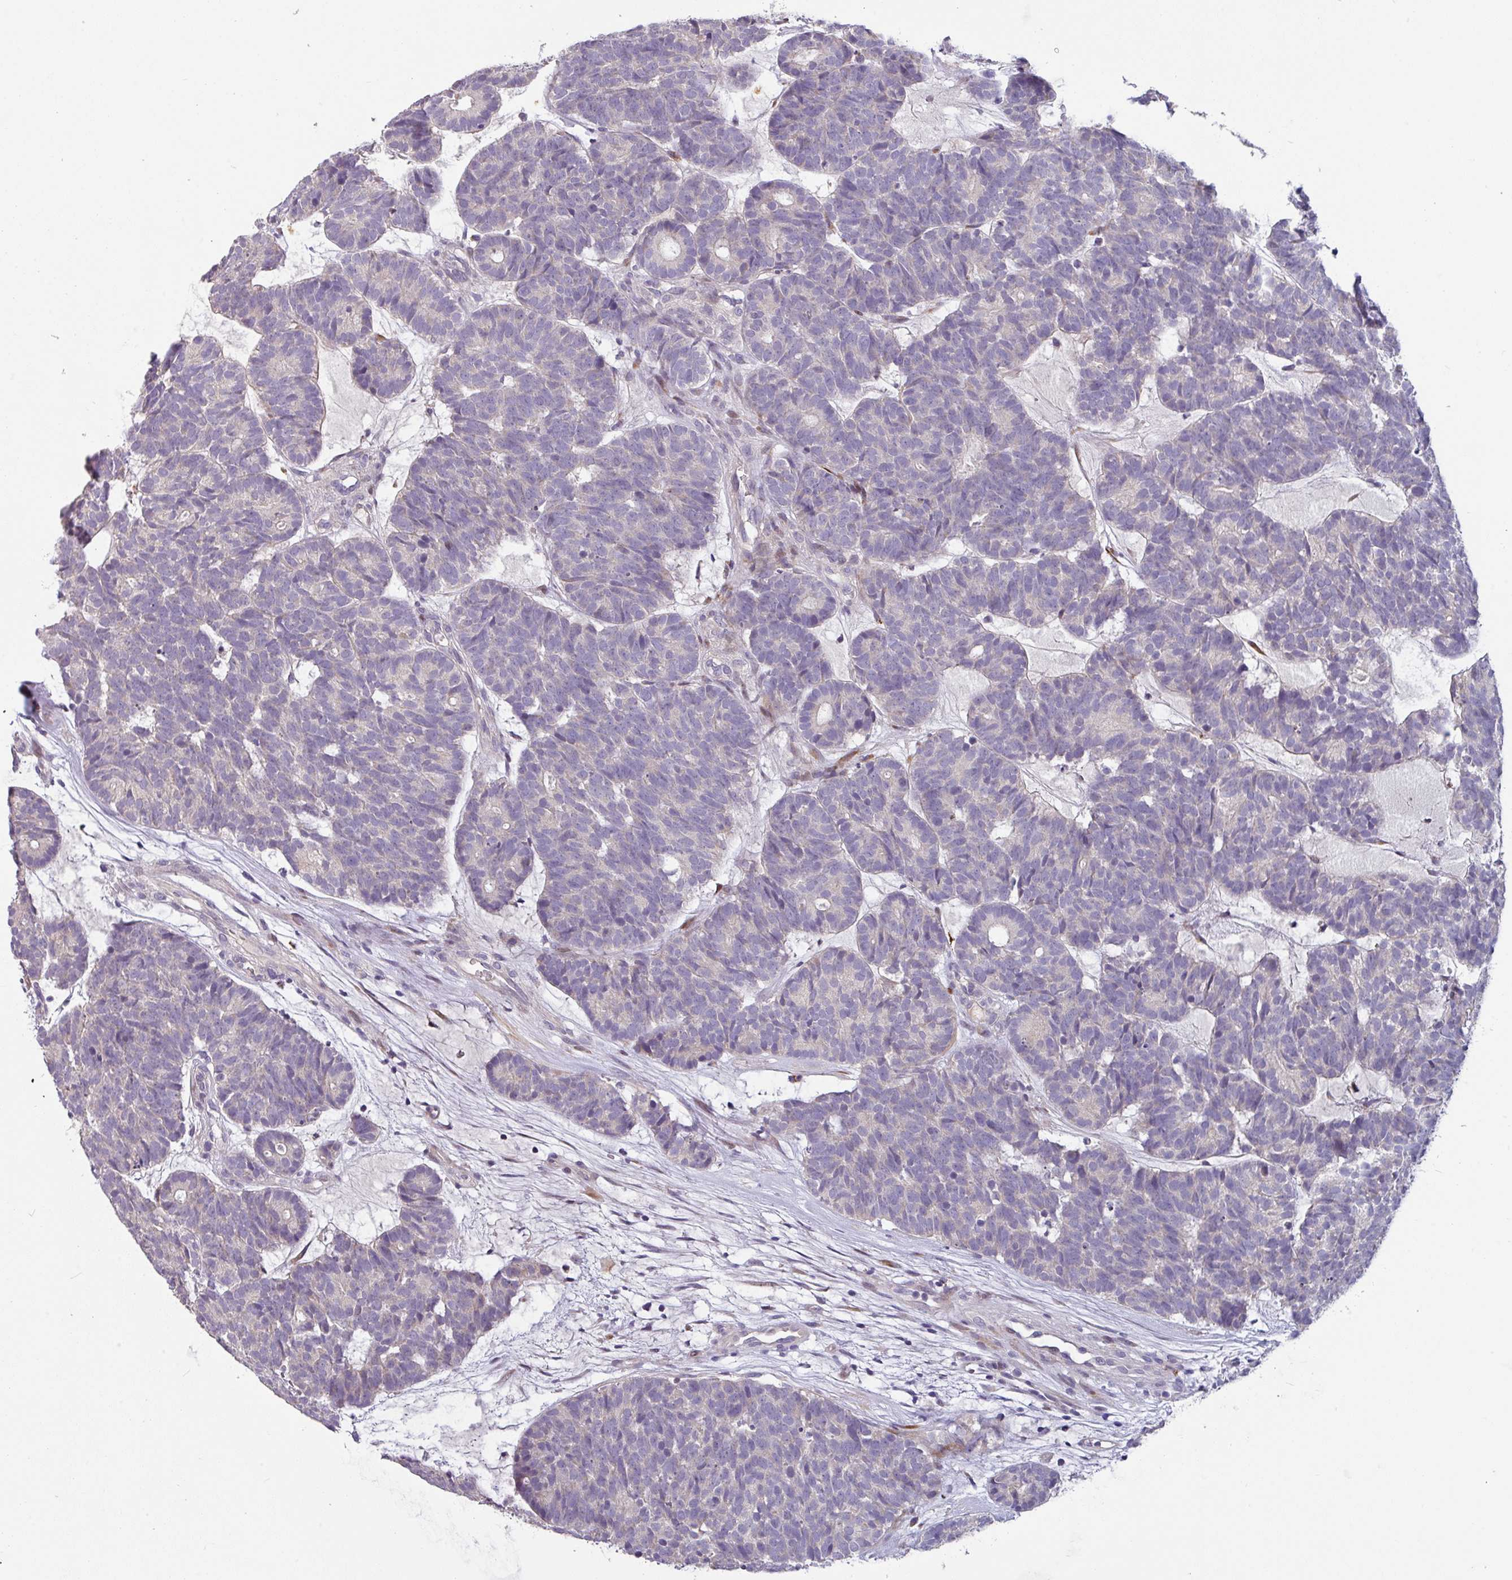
{"staining": {"intensity": "negative", "quantity": "none", "location": "none"}, "tissue": "head and neck cancer", "cell_type": "Tumor cells", "image_type": "cancer", "snomed": [{"axis": "morphology", "description": "Adenocarcinoma, NOS"}, {"axis": "topography", "description": "Head-Neck"}], "caption": "Photomicrograph shows no protein staining in tumor cells of head and neck cancer tissue.", "gene": "KLHL3", "patient": {"sex": "female", "age": 81}}